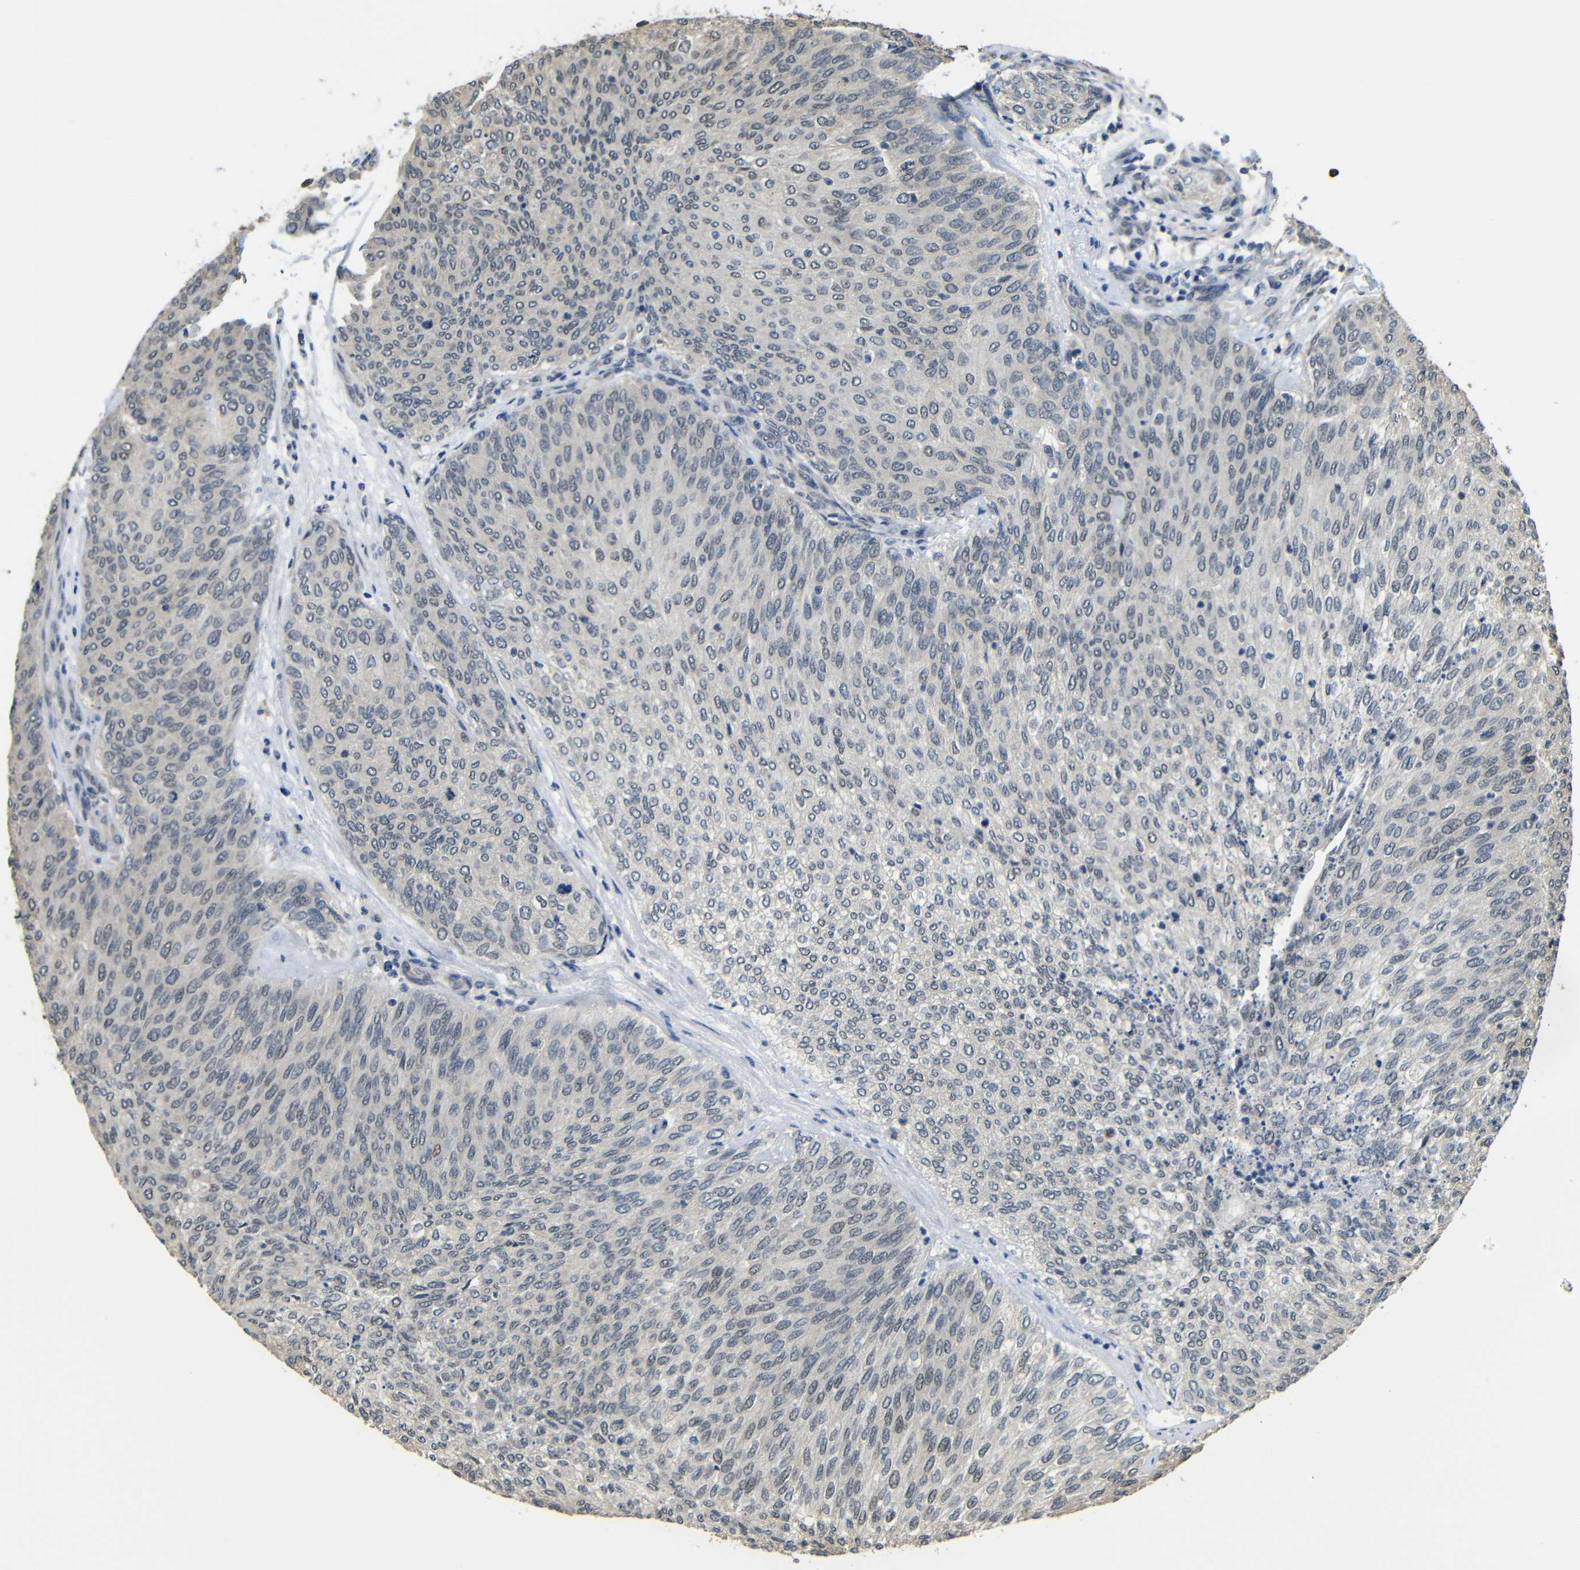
{"staining": {"intensity": "negative", "quantity": "none", "location": "none"}, "tissue": "urothelial cancer", "cell_type": "Tumor cells", "image_type": "cancer", "snomed": [{"axis": "morphology", "description": "Urothelial carcinoma, Low grade"}, {"axis": "topography", "description": "Urinary bladder"}], "caption": "Tumor cells are negative for protein expression in human low-grade urothelial carcinoma.", "gene": "FAM172A", "patient": {"sex": "female", "age": 79}}